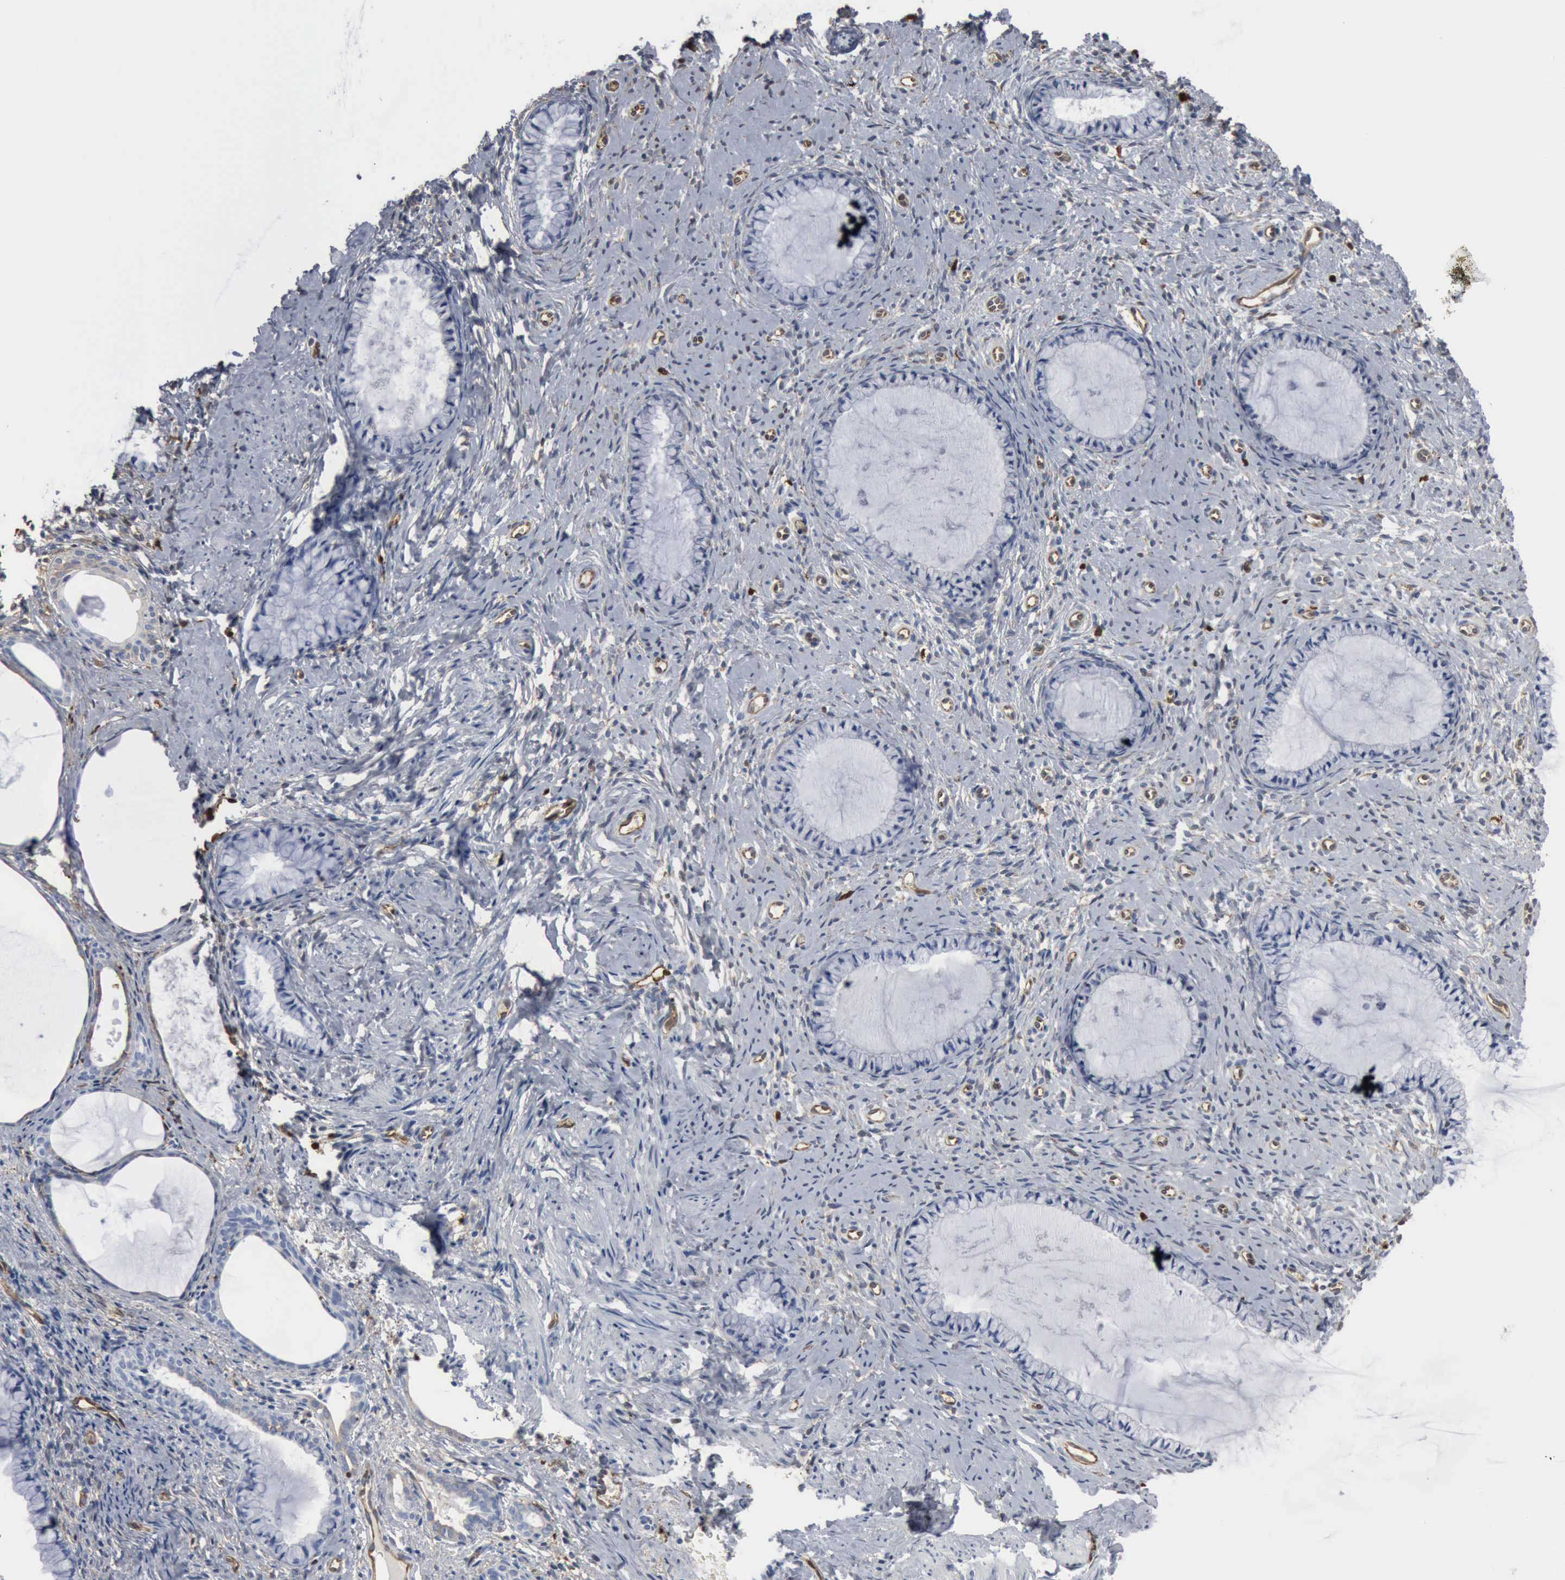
{"staining": {"intensity": "negative", "quantity": "none", "location": "none"}, "tissue": "cervix", "cell_type": "Glandular cells", "image_type": "normal", "snomed": [{"axis": "morphology", "description": "Normal tissue, NOS"}, {"axis": "topography", "description": "Cervix"}], "caption": "Histopathology image shows no significant protein staining in glandular cells of normal cervix.", "gene": "FSCN1", "patient": {"sex": "female", "age": 70}}